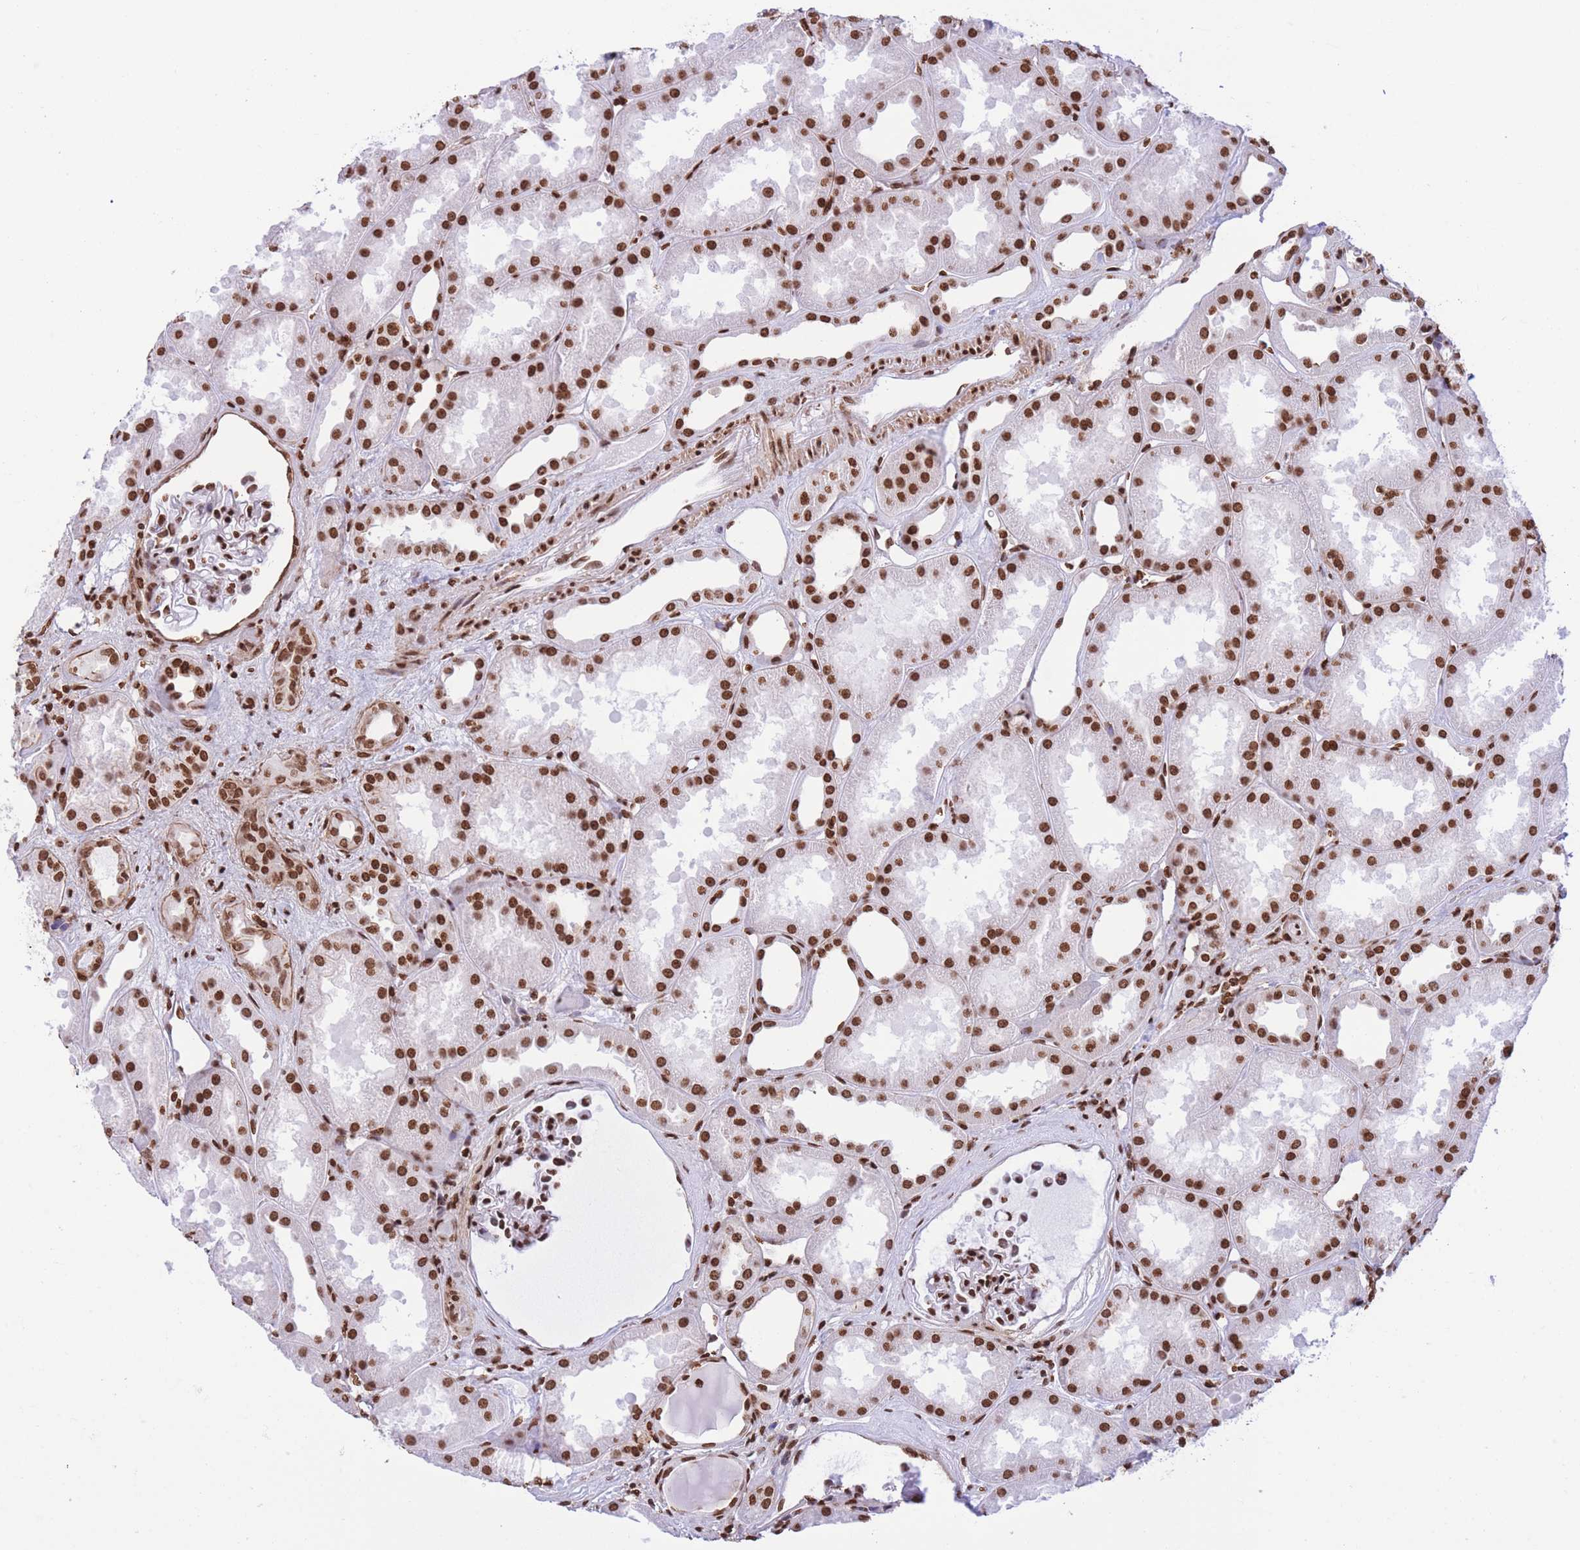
{"staining": {"intensity": "strong", "quantity": ">75%", "location": "nuclear"}, "tissue": "kidney", "cell_type": "Cells in glomeruli", "image_type": "normal", "snomed": [{"axis": "morphology", "description": "Normal tissue, NOS"}, {"axis": "topography", "description": "Kidney"}], "caption": "Unremarkable kidney was stained to show a protein in brown. There is high levels of strong nuclear positivity in approximately >75% of cells in glomeruli. The protein is stained brown, and the nuclei are stained in blue (DAB (3,3'-diaminobenzidine) IHC with brightfield microscopy, high magnification).", "gene": "H2BC10", "patient": {"sex": "male", "age": 61}}